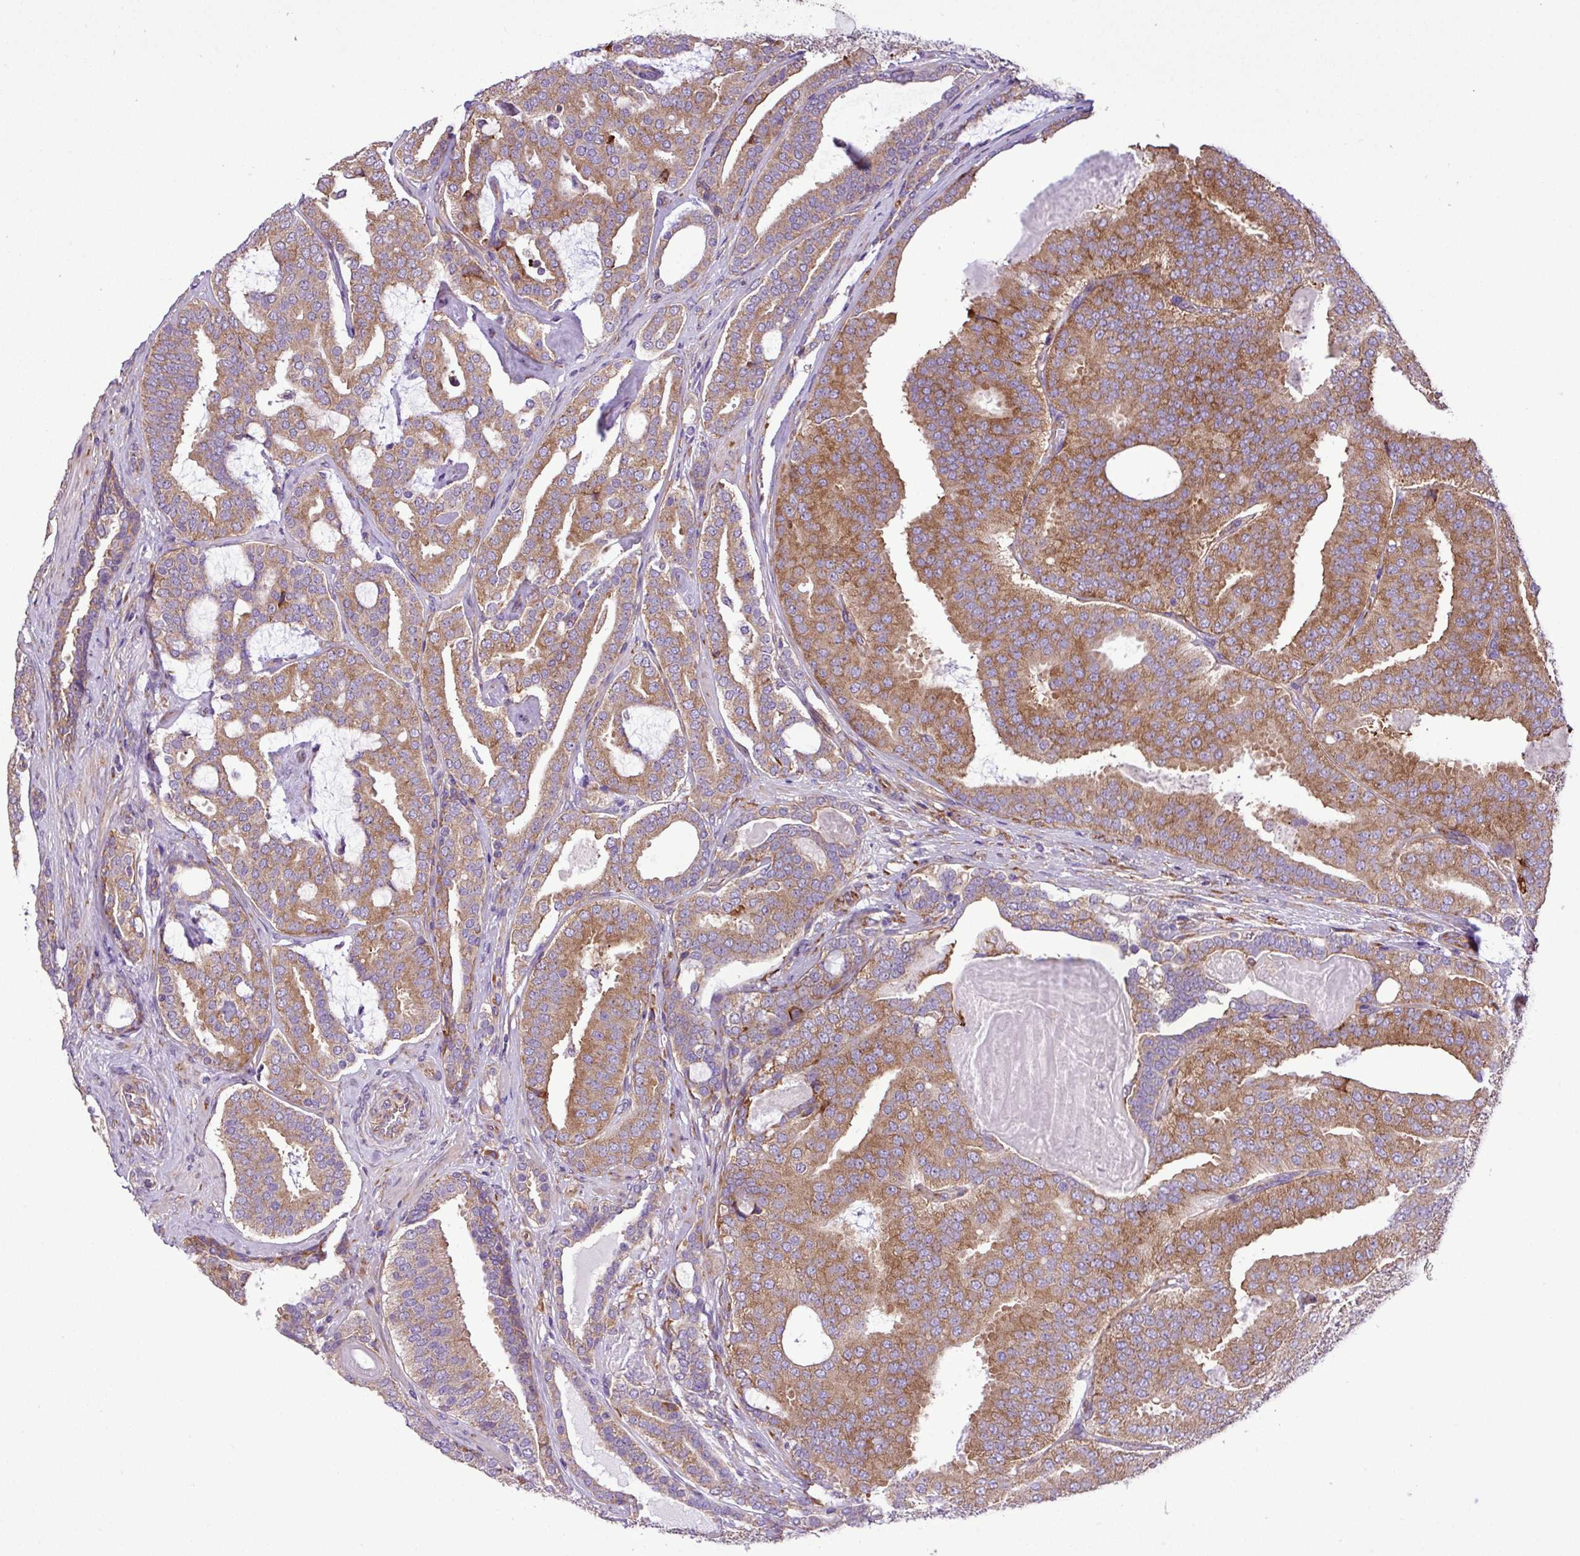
{"staining": {"intensity": "moderate", "quantity": ">75%", "location": "cytoplasmic/membranous"}, "tissue": "prostate cancer", "cell_type": "Tumor cells", "image_type": "cancer", "snomed": [{"axis": "morphology", "description": "Adenocarcinoma, High grade"}, {"axis": "topography", "description": "Prostate"}], "caption": "A brown stain labels moderate cytoplasmic/membranous positivity of a protein in human prostate cancer tumor cells.", "gene": "RPL13", "patient": {"sex": "male", "age": 65}}